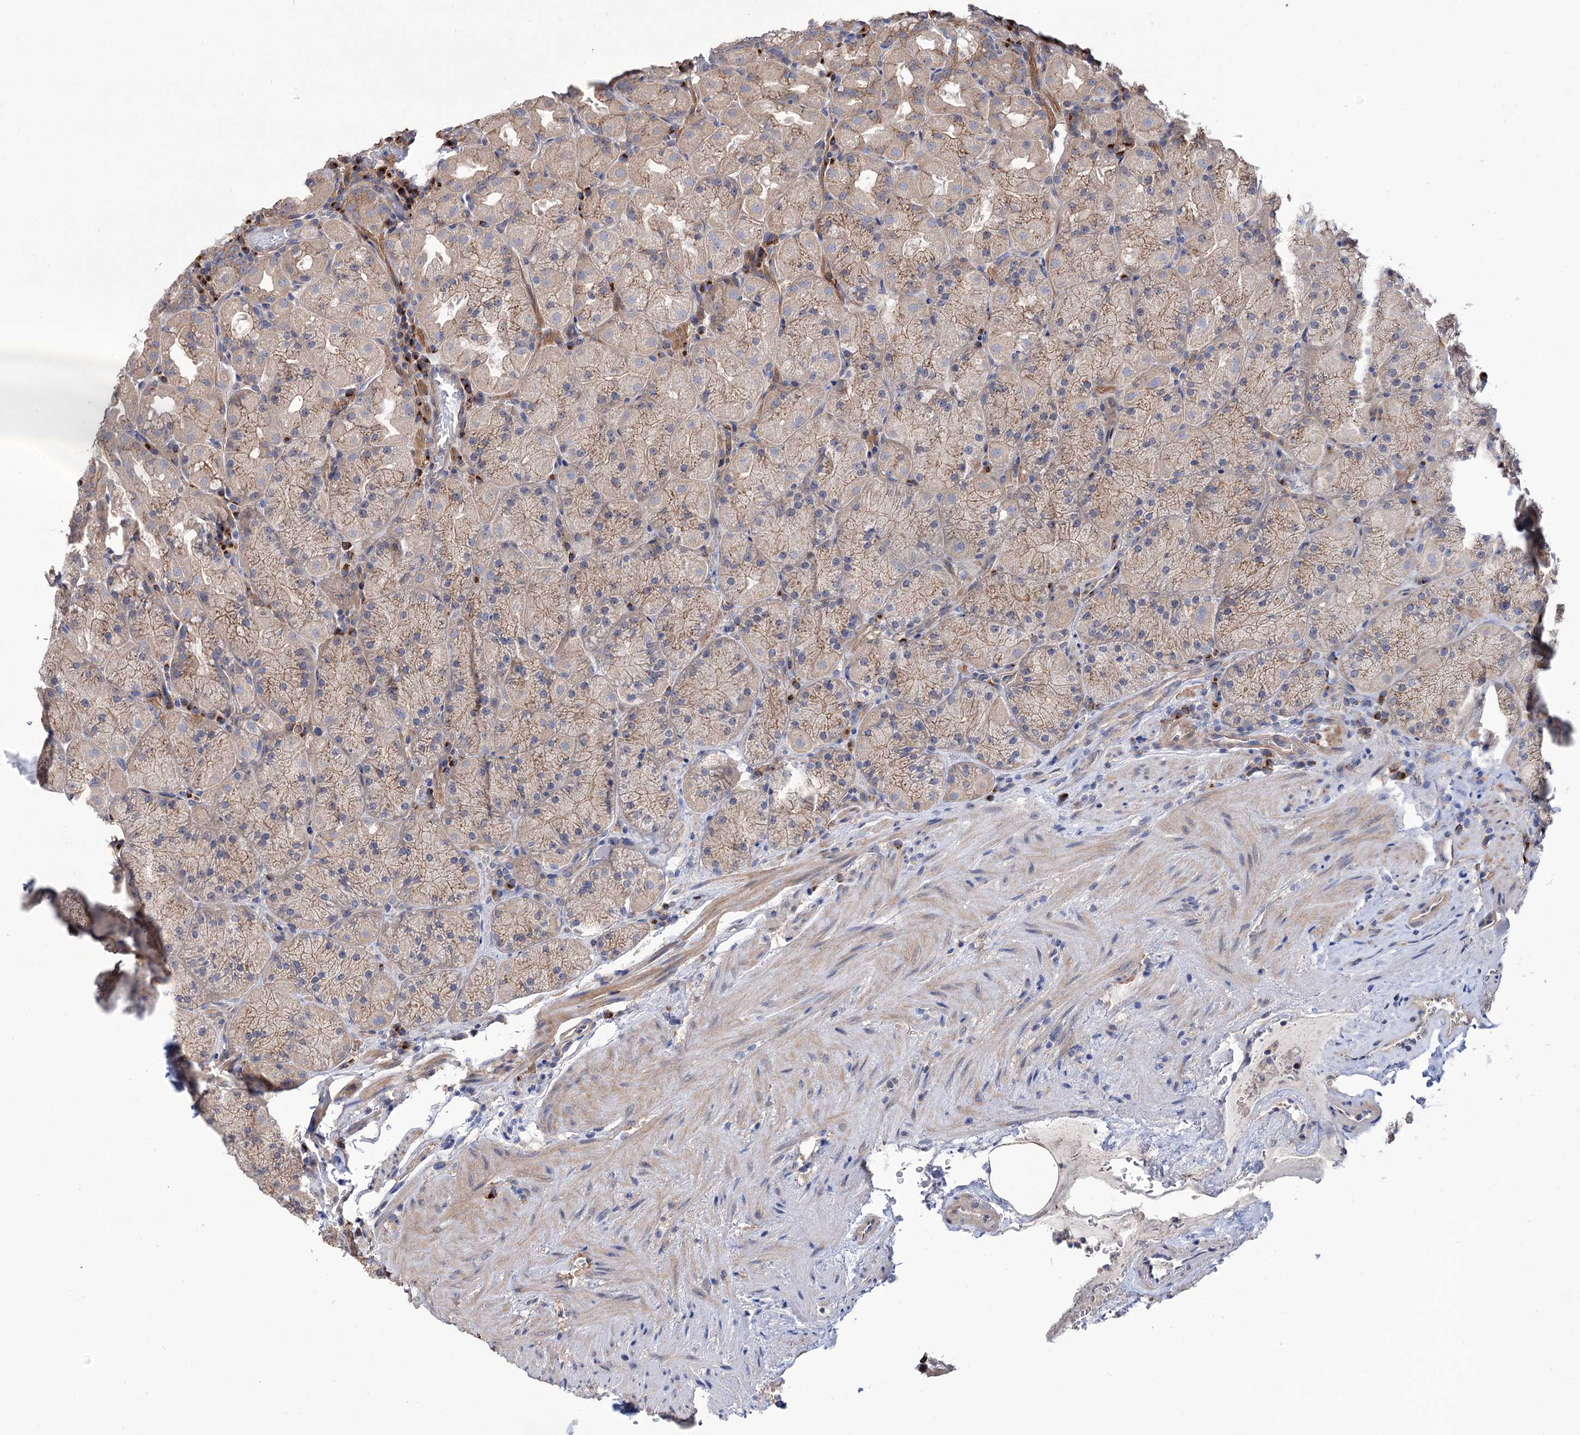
{"staining": {"intensity": "moderate", "quantity": ">75%", "location": "cytoplasmic/membranous"}, "tissue": "stomach", "cell_type": "Glandular cells", "image_type": "normal", "snomed": [{"axis": "morphology", "description": "Normal tissue, NOS"}, {"axis": "topography", "description": "Stomach, upper"}, {"axis": "topography", "description": "Stomach, lower"}], "caption": "Glandular cells display medium levels of moderate cytoplasmic/membranous expression in about >75% of cells in normal stomach. Nuclei are stained in blue.", "gene": "SEC24A", "patient": {"sex": "male", "age": 80}}